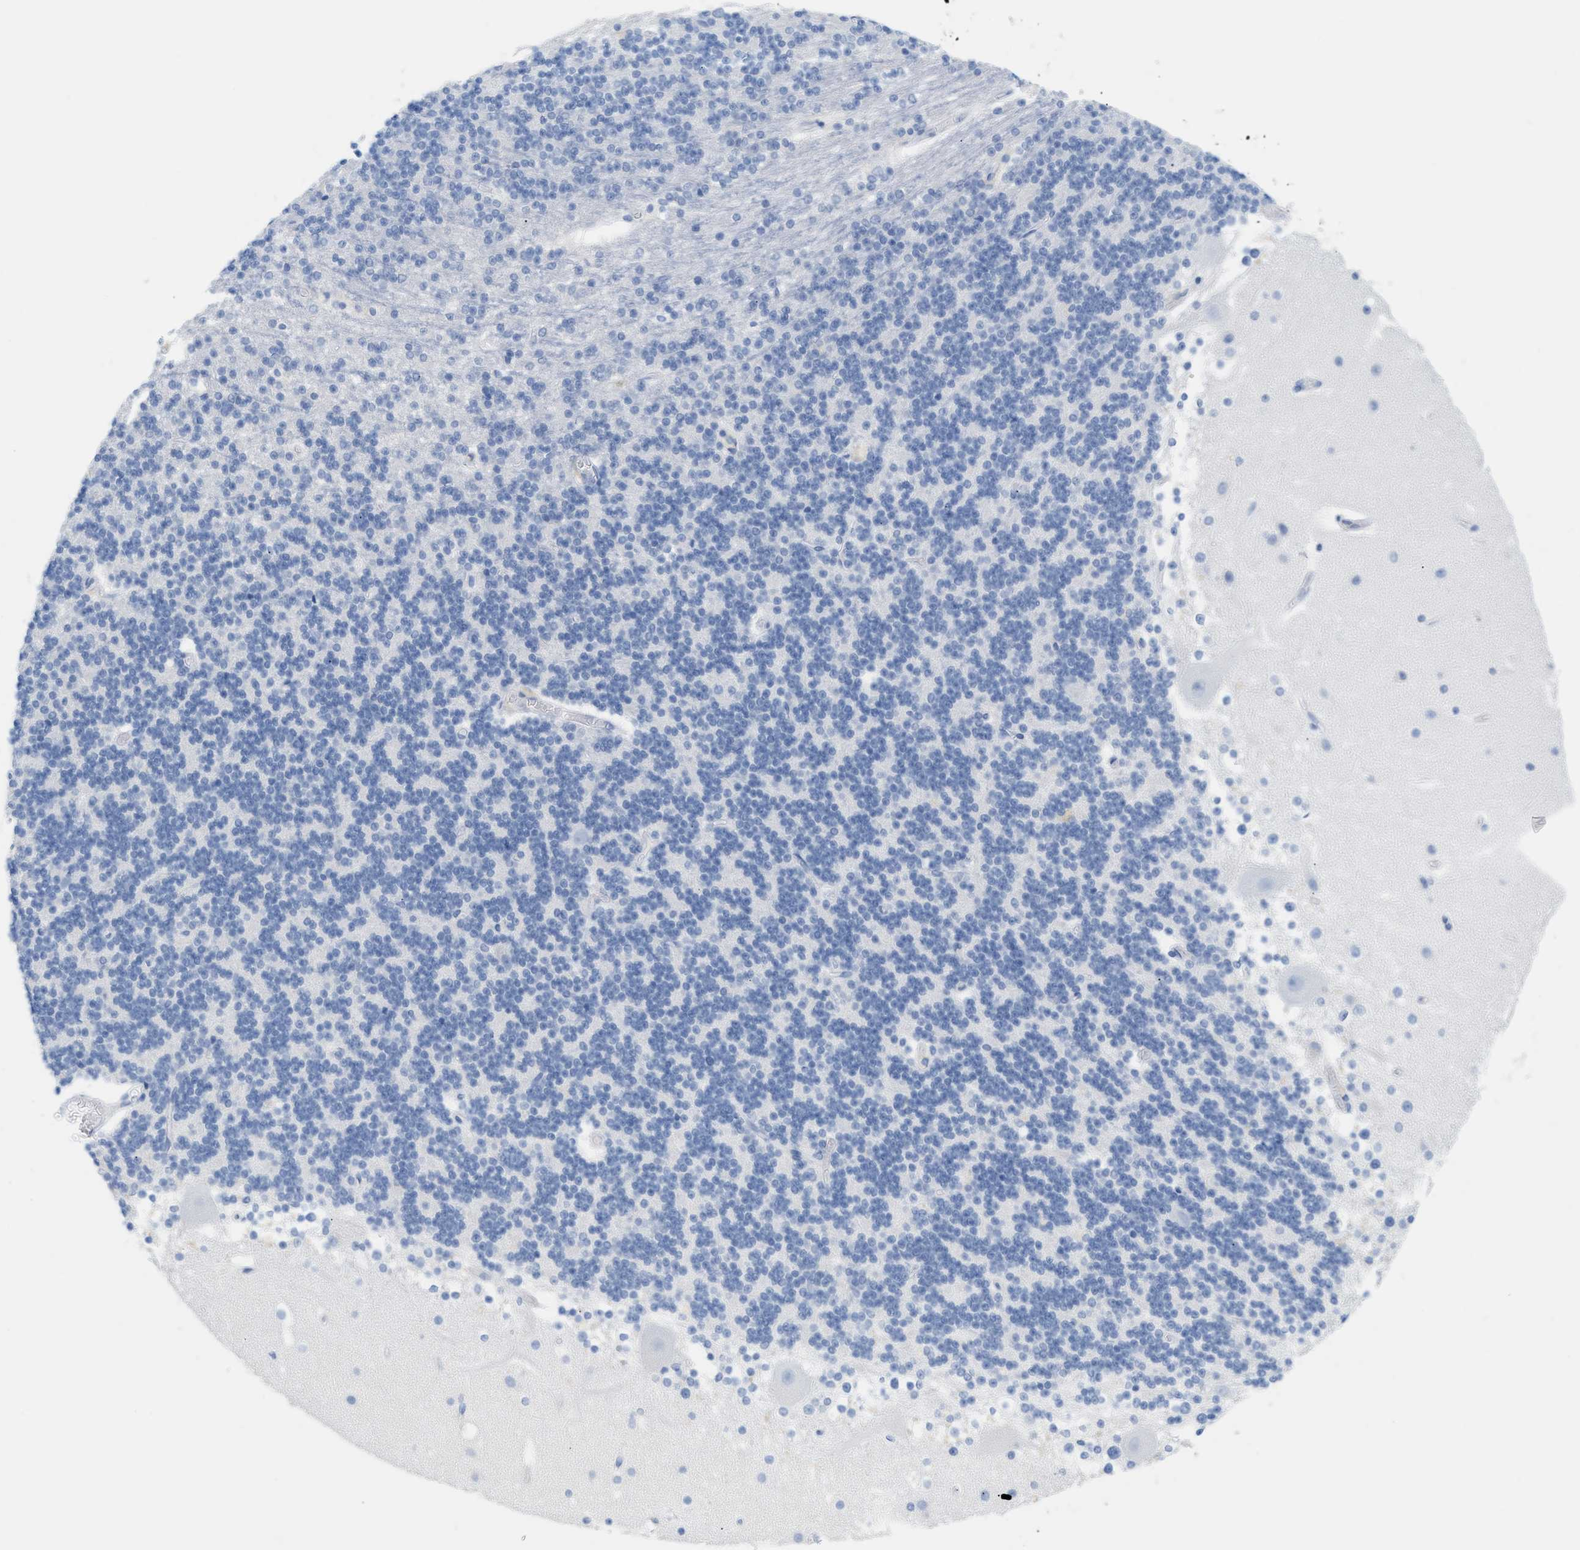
{"staining": {"intensity": "negative", "quantity": "none", "location": "none"}, "tissue": "cerebellum", "cell_type": "Cells in granular layer", "image_type": "normal", "snomed": [{"axis": "morphology", "description": "Normal tissue, NOS"}, {"axis": "topography", "description": "Cerebellum"}], "caption": "Immunohistochemistry of unremarkable human cerebellum reveals no positivity in cells in granular layer. (Stains: DAB immunohistochemistry with hematoxylin counter stain, Microscopy: brightfield microscopy at high magnification).", "gene": "PAPPA", "patient": {"sex": "female", "age": 19}}